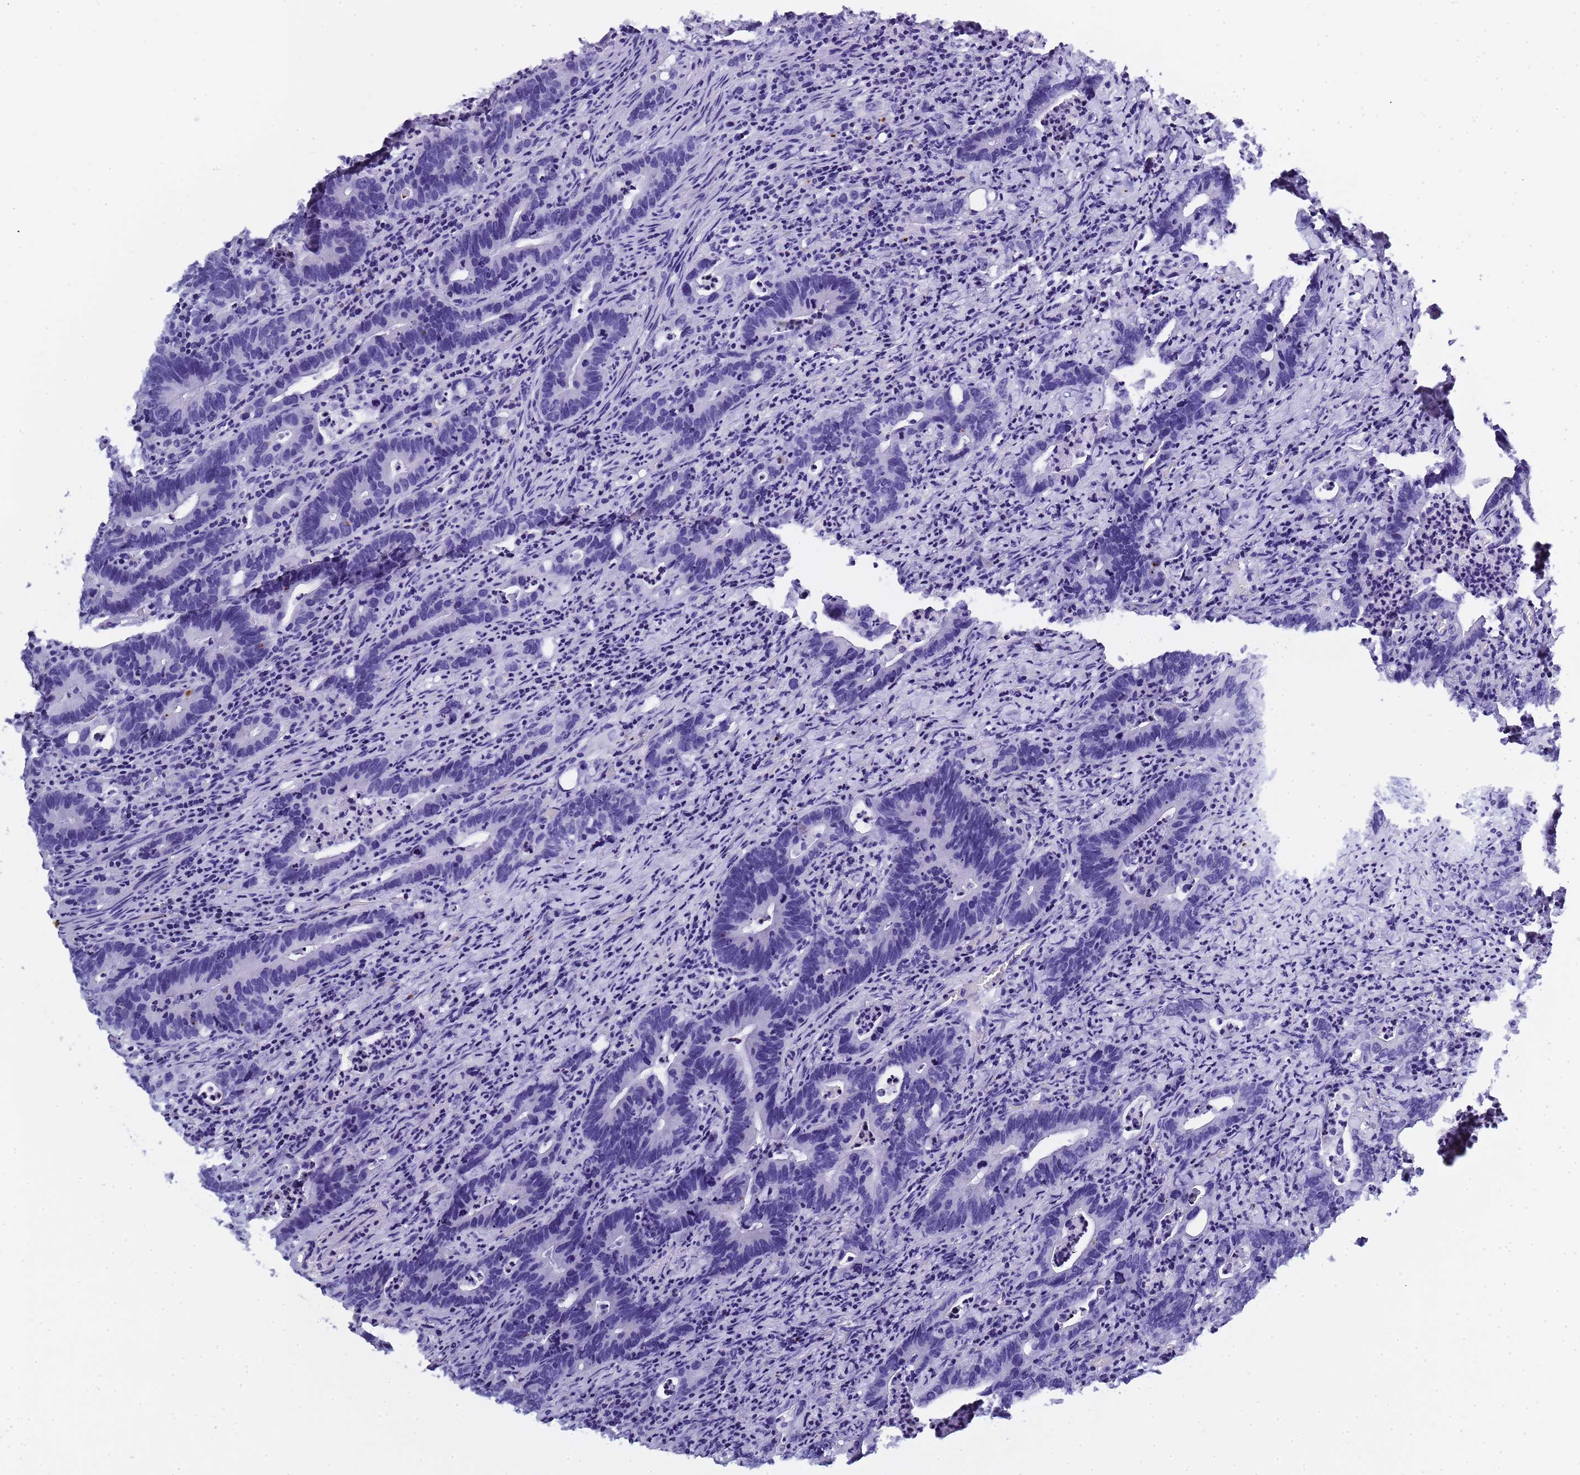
{"staining": {"intensity": "negative", "quantity": "none", "location": "none"}, "tissue": "colorectal cancer", "cell_type": "Tumor cells", "image_type": "cancer", "snomed": [{"axis": "morphology", "description": "Adenocarcinoma, NOS"}, {"axis": "topography", "description": "Colon"}], "caption": "DAB immunohistochemical staining of human colorectal cancer shows no significant expression in tumor cells.", "gene": "CTRC", "patient": {"sex": "female", "age": 75}}